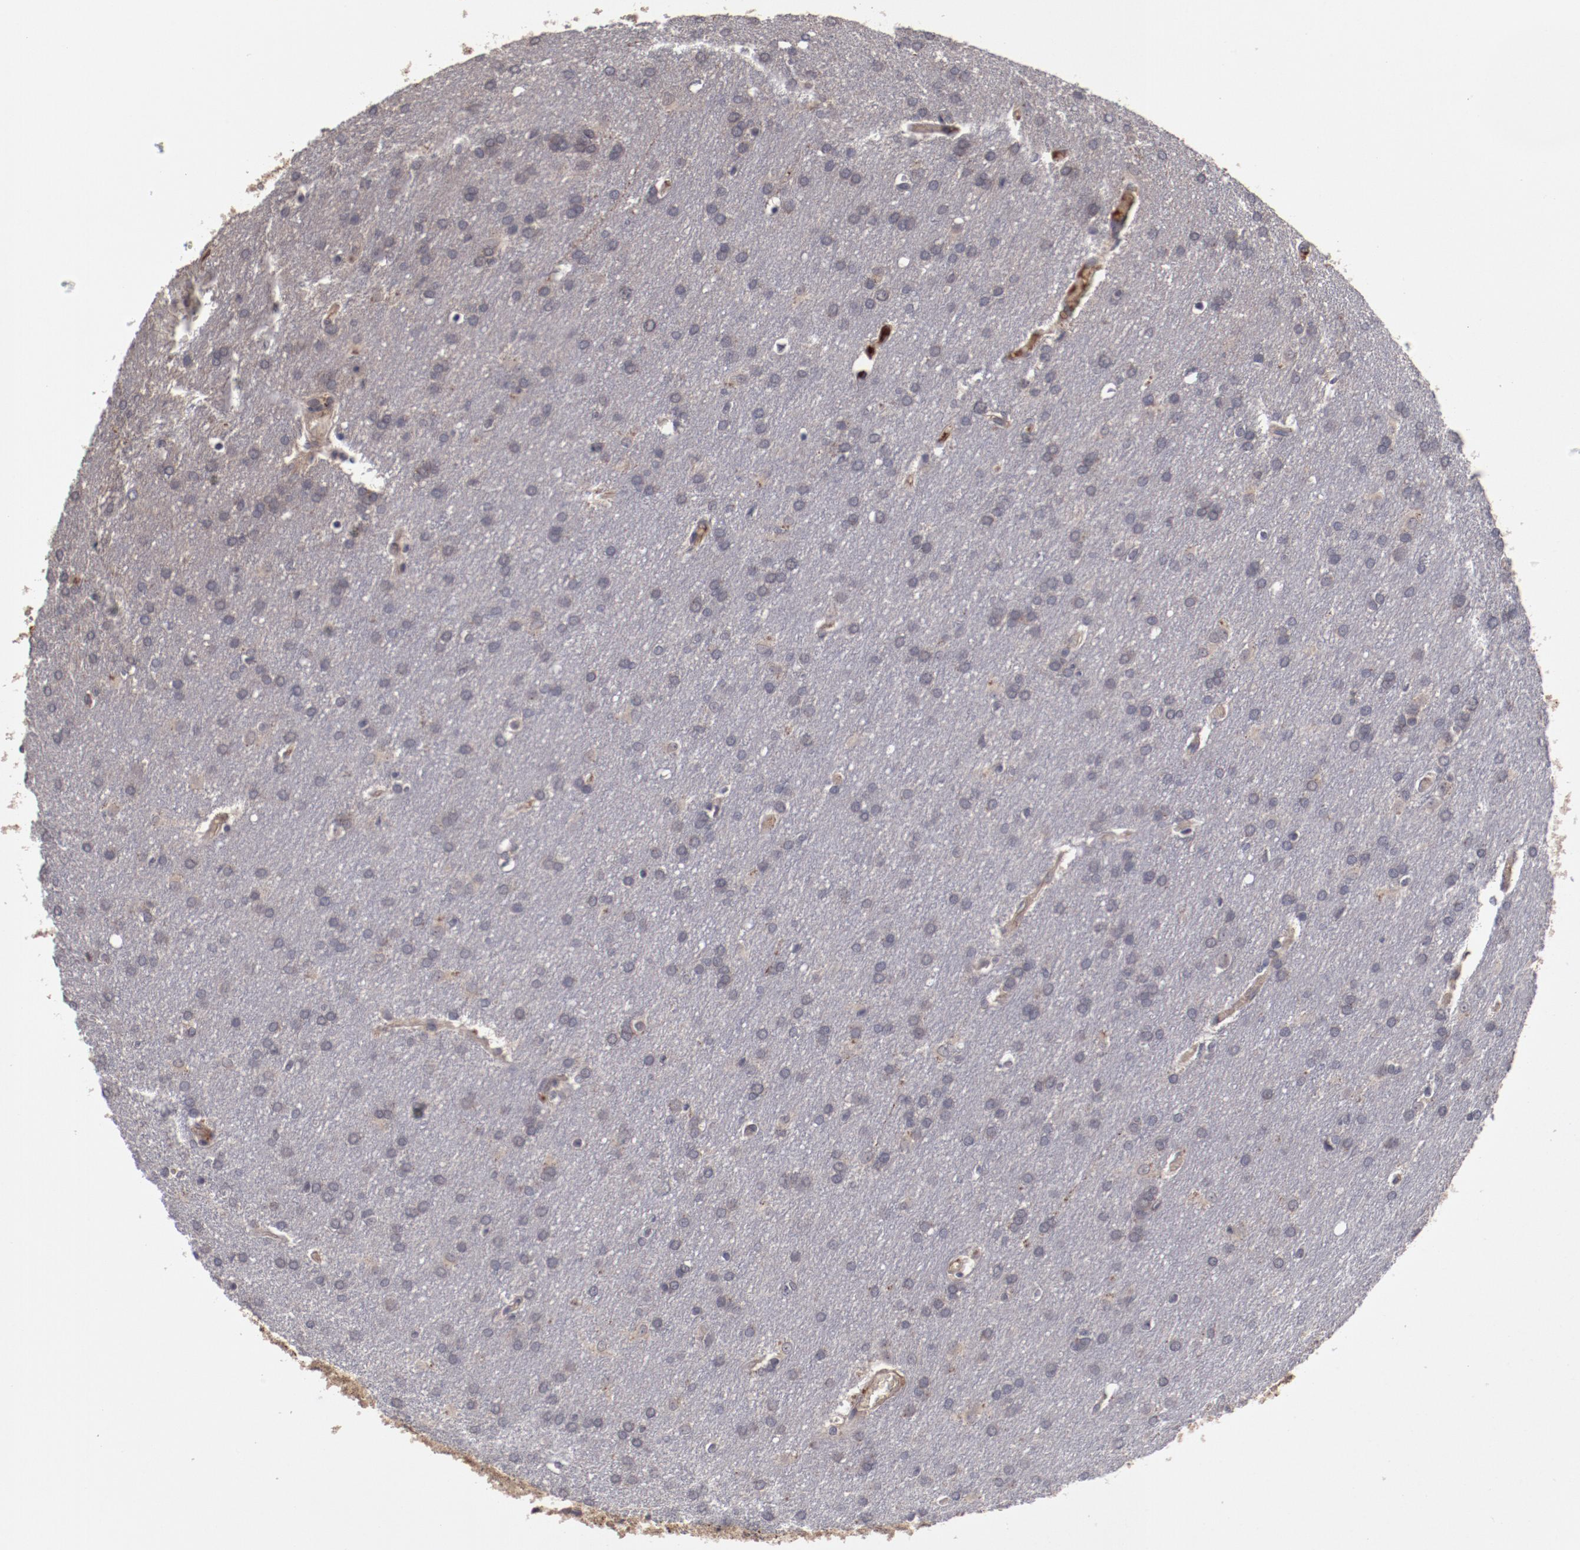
{"staining": {"intensity": "weak", "quantity": "<25%", "location": "cytoplasmic/membranous"}, "tissue": "glioma", "cell_type": "Tumor cells", "image_type": "cancer", "snomed": [{"axis": "morphology", "description": "Glioma, malignant, Low grade"}, {"axis": "topography", "description": "Brain"}], "caption": "Photomicrograph shows no protein expression in tumor cells of glioma tissue.", "gene": "CP", "patient": {"sex": "female", "age": 32}}